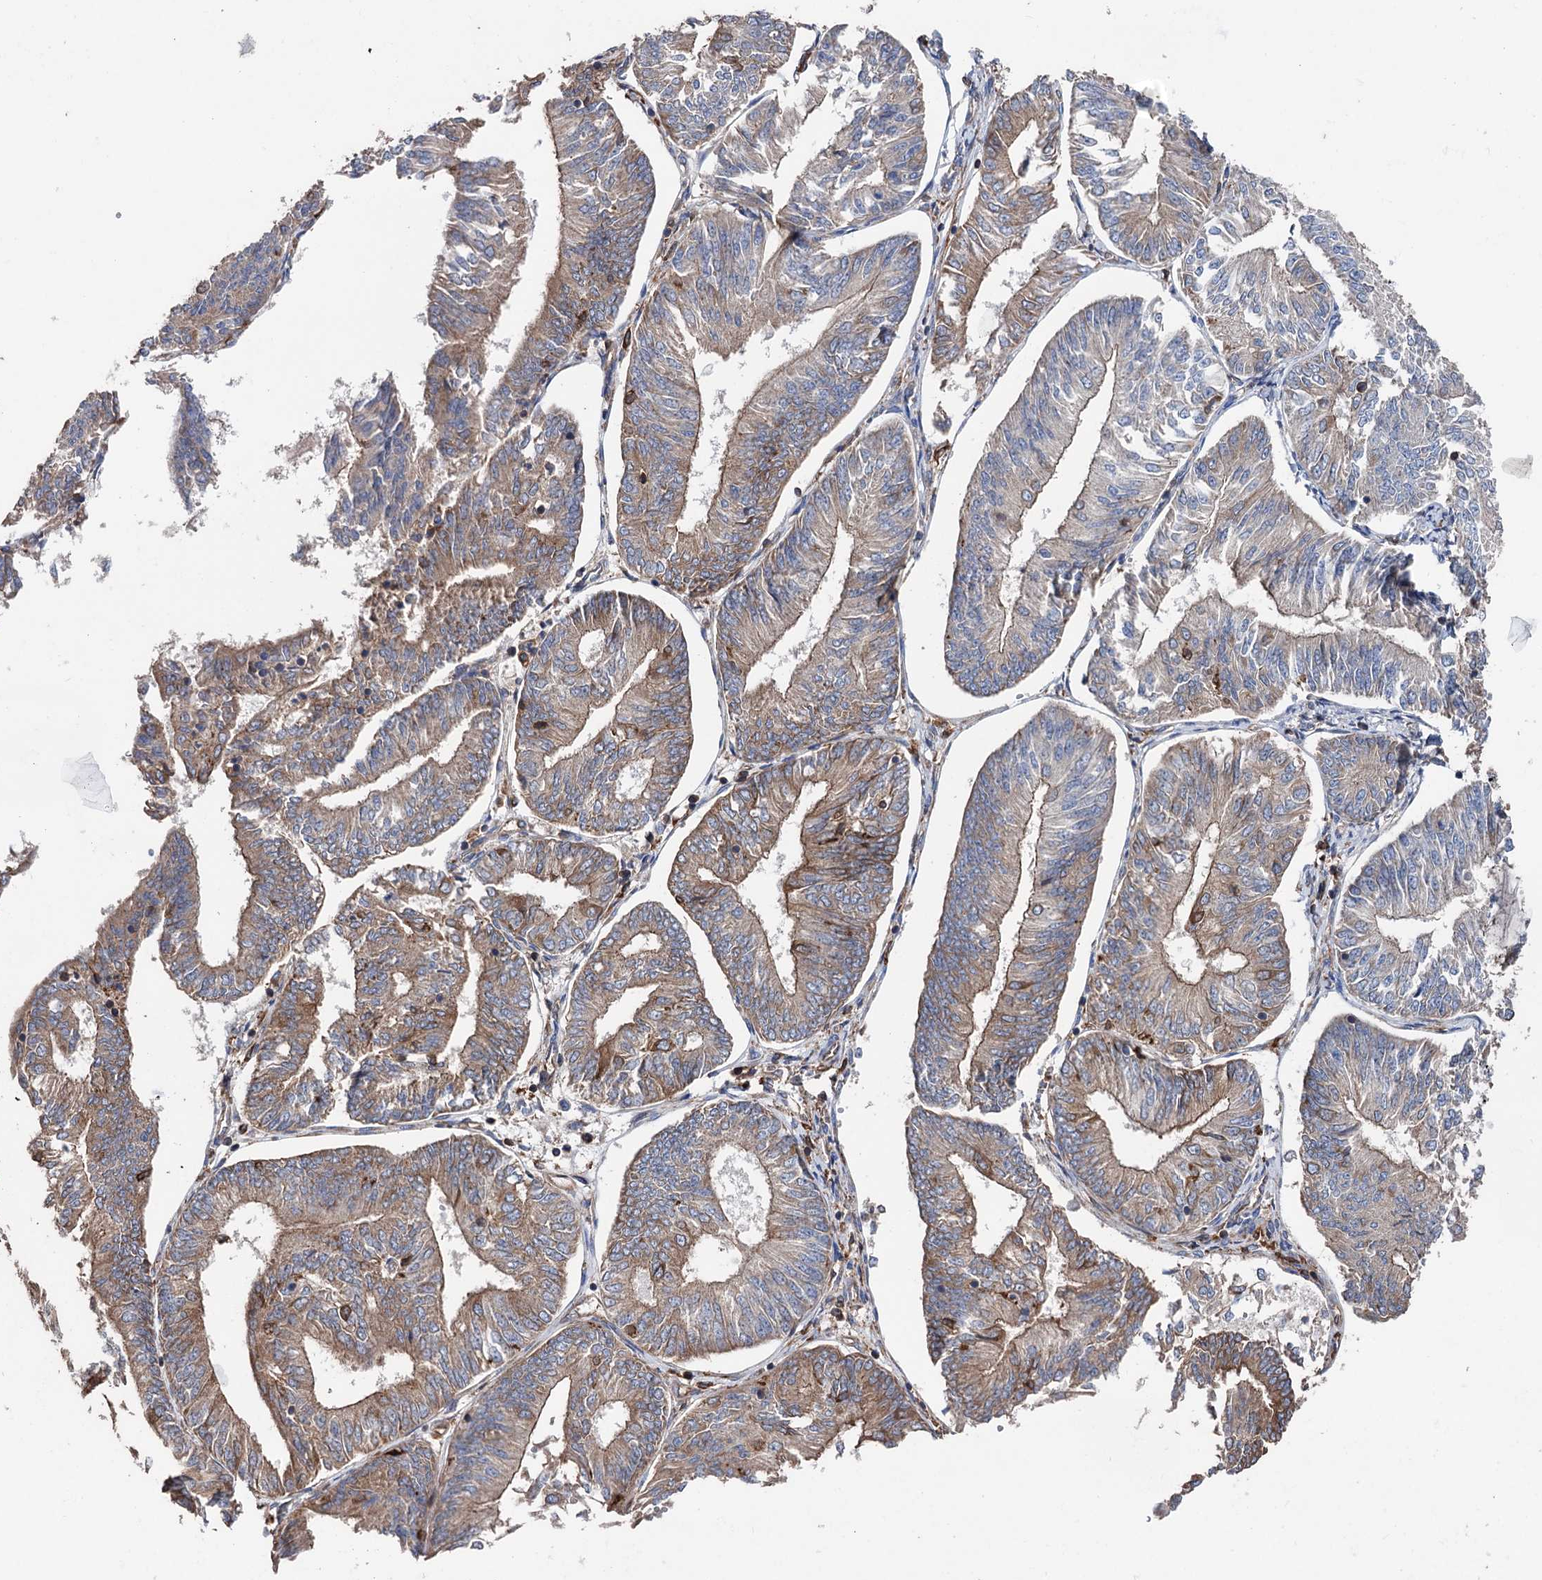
{"staining": {"intensity": "weak", "quantity": "25%-75%", "location": "cytoplasmic/membranous"}, "tissue": "endometrial cancer", "cell_type": "Tumor cells", "image_type": "cancer", "snomed": [{"axis": "morphology", "description": "Adenocarcinoma, NOS"}, {"axis": "topography", "description": "Endometrium"}], "caption": "Protein staining of endometrial adenocarcinoma tissue shows weak cytoplasmic/membranous positivity in about 25%-75% of tumor cells.", "gene": "STING1", "patient": {"sex": "female", "age": 58}}